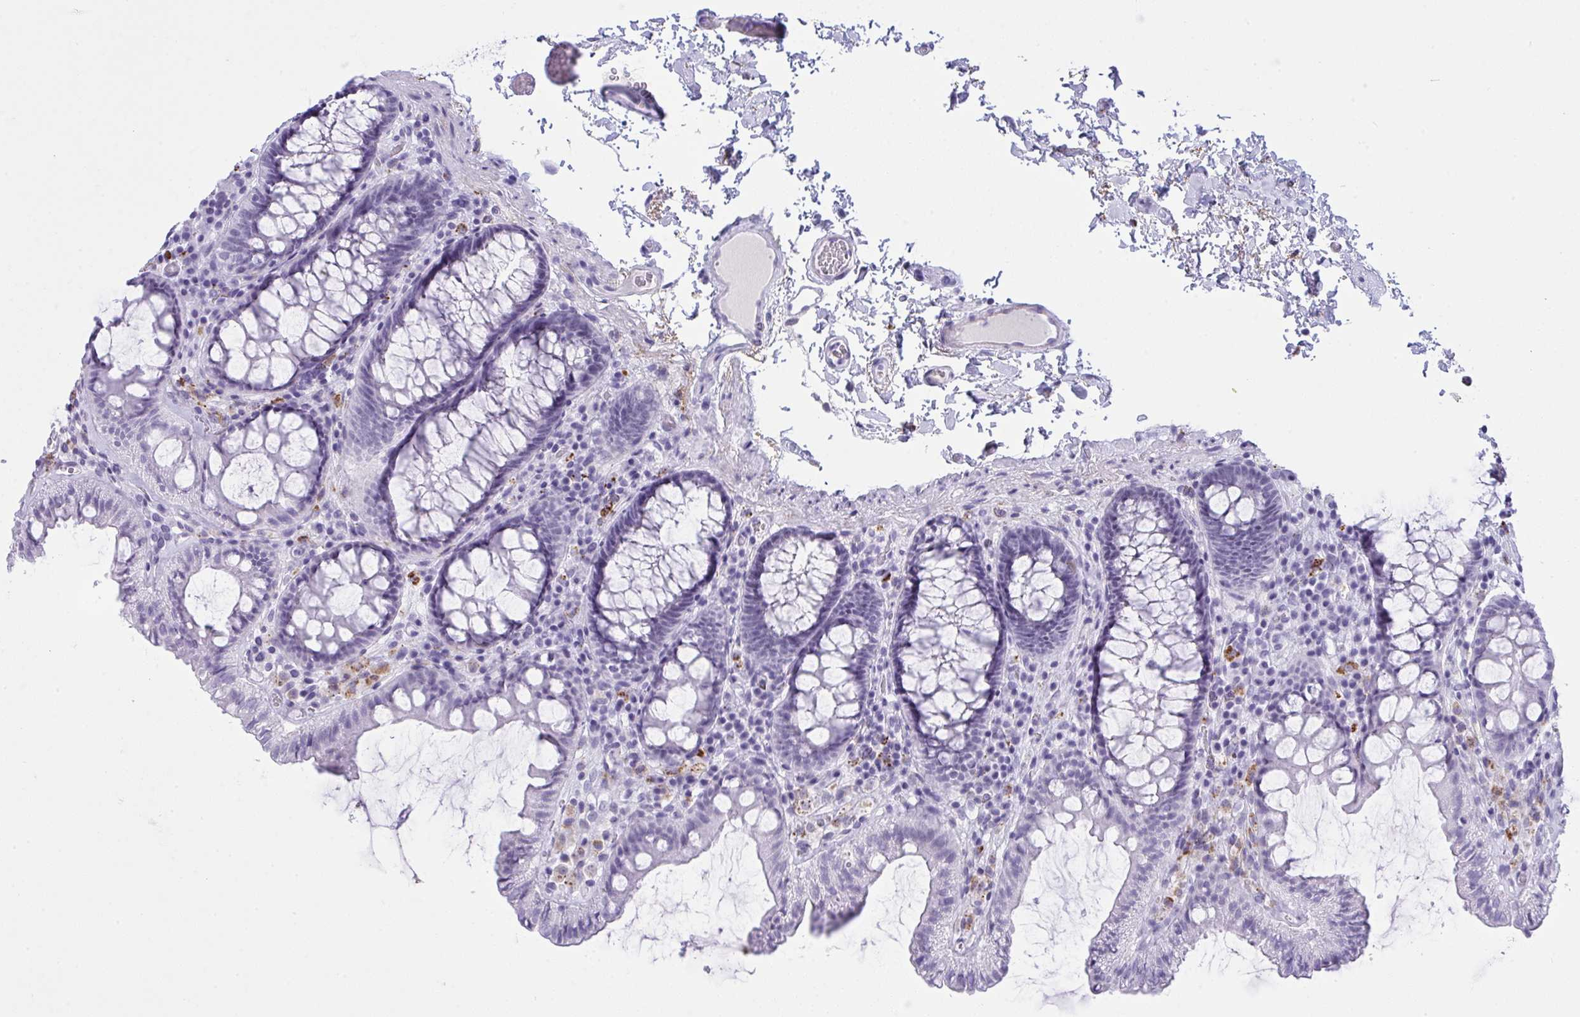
{"staining": {"intensity": "negative", "quantity": "none", "location": "none"}, "tissue": "colon", "cell_type": "Endothelial cells", "image_type": "normal", "snomed": [{"axis": "morphology", "description": "Normal tissue, NOS"}, {"axis": "topography", "description": "Colon"}, {"axis": "topography", "description": "Peripheral nerve tissue"}], "caption": "A photomicrograph of colon stained for a protein demonstrates no brown staining in endothelial cells. (DAB (3,3'-diaminobenzidine) IHC with hematoxylin counter stain).", "gene": "ELN", "patient": {"sex": "male", "age": 84}}